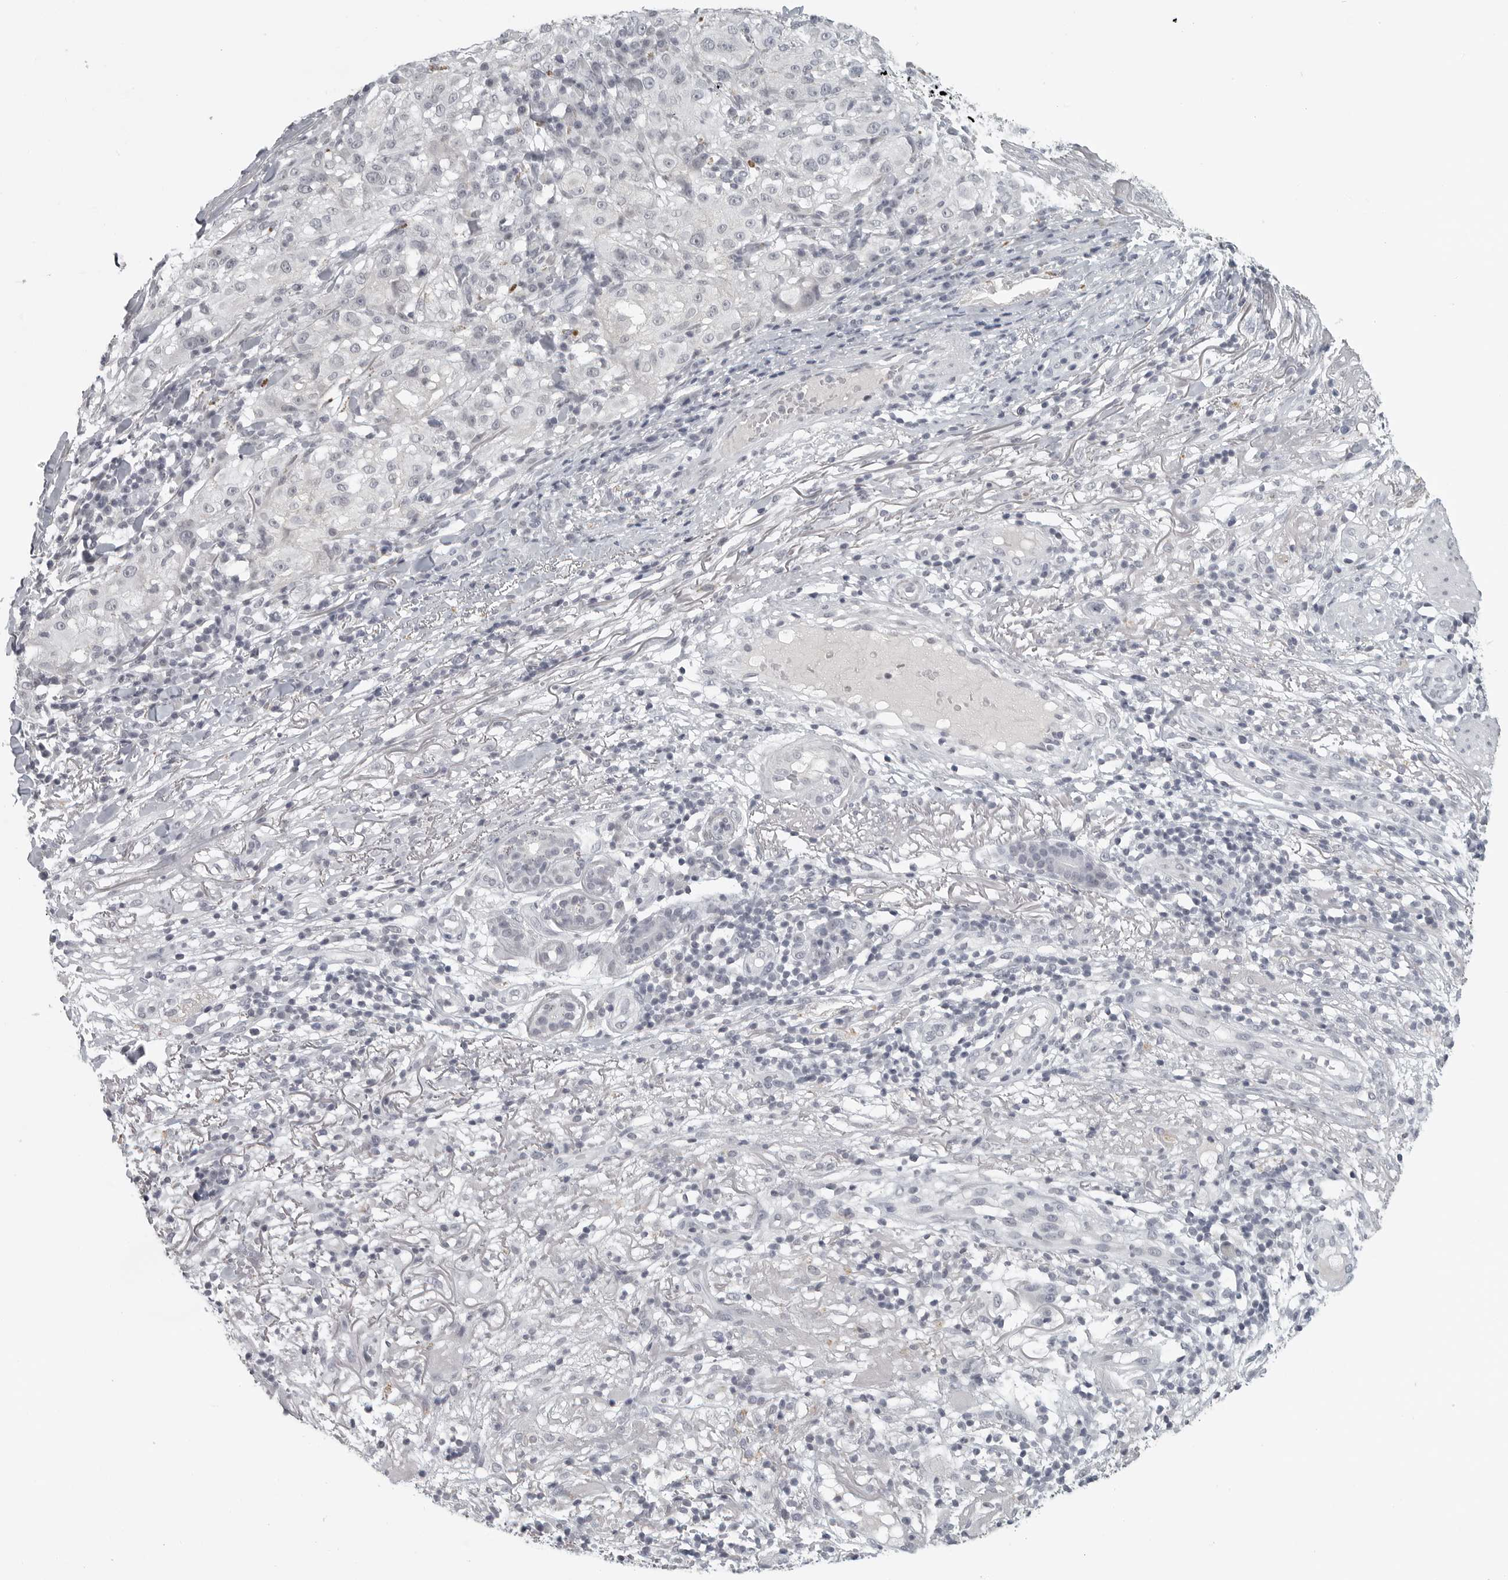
{"staining": {"intensity": "negative", "quantity": "none", "location": "none"}, "tissue": "melanoma", "cell_type": "Tumor cells", "image_type": "cancer", "snomed": [{"axis": "morphology", "description": "Necrosis, NOS"}, {"axis": "morphology", "description": "Malignant melanoma, NOS"}, {"axis": "topography", "description": "Skin"}], "caption": "This micrograph is of malignant melanoma stained with immunohistochemistry (IHC) to label a protein in brown with the nuclei are counter-stained blue. There is no staining in tumor cells.", "gene": "BPIFA1", "patient": {"sex": "female", "age": 87}}